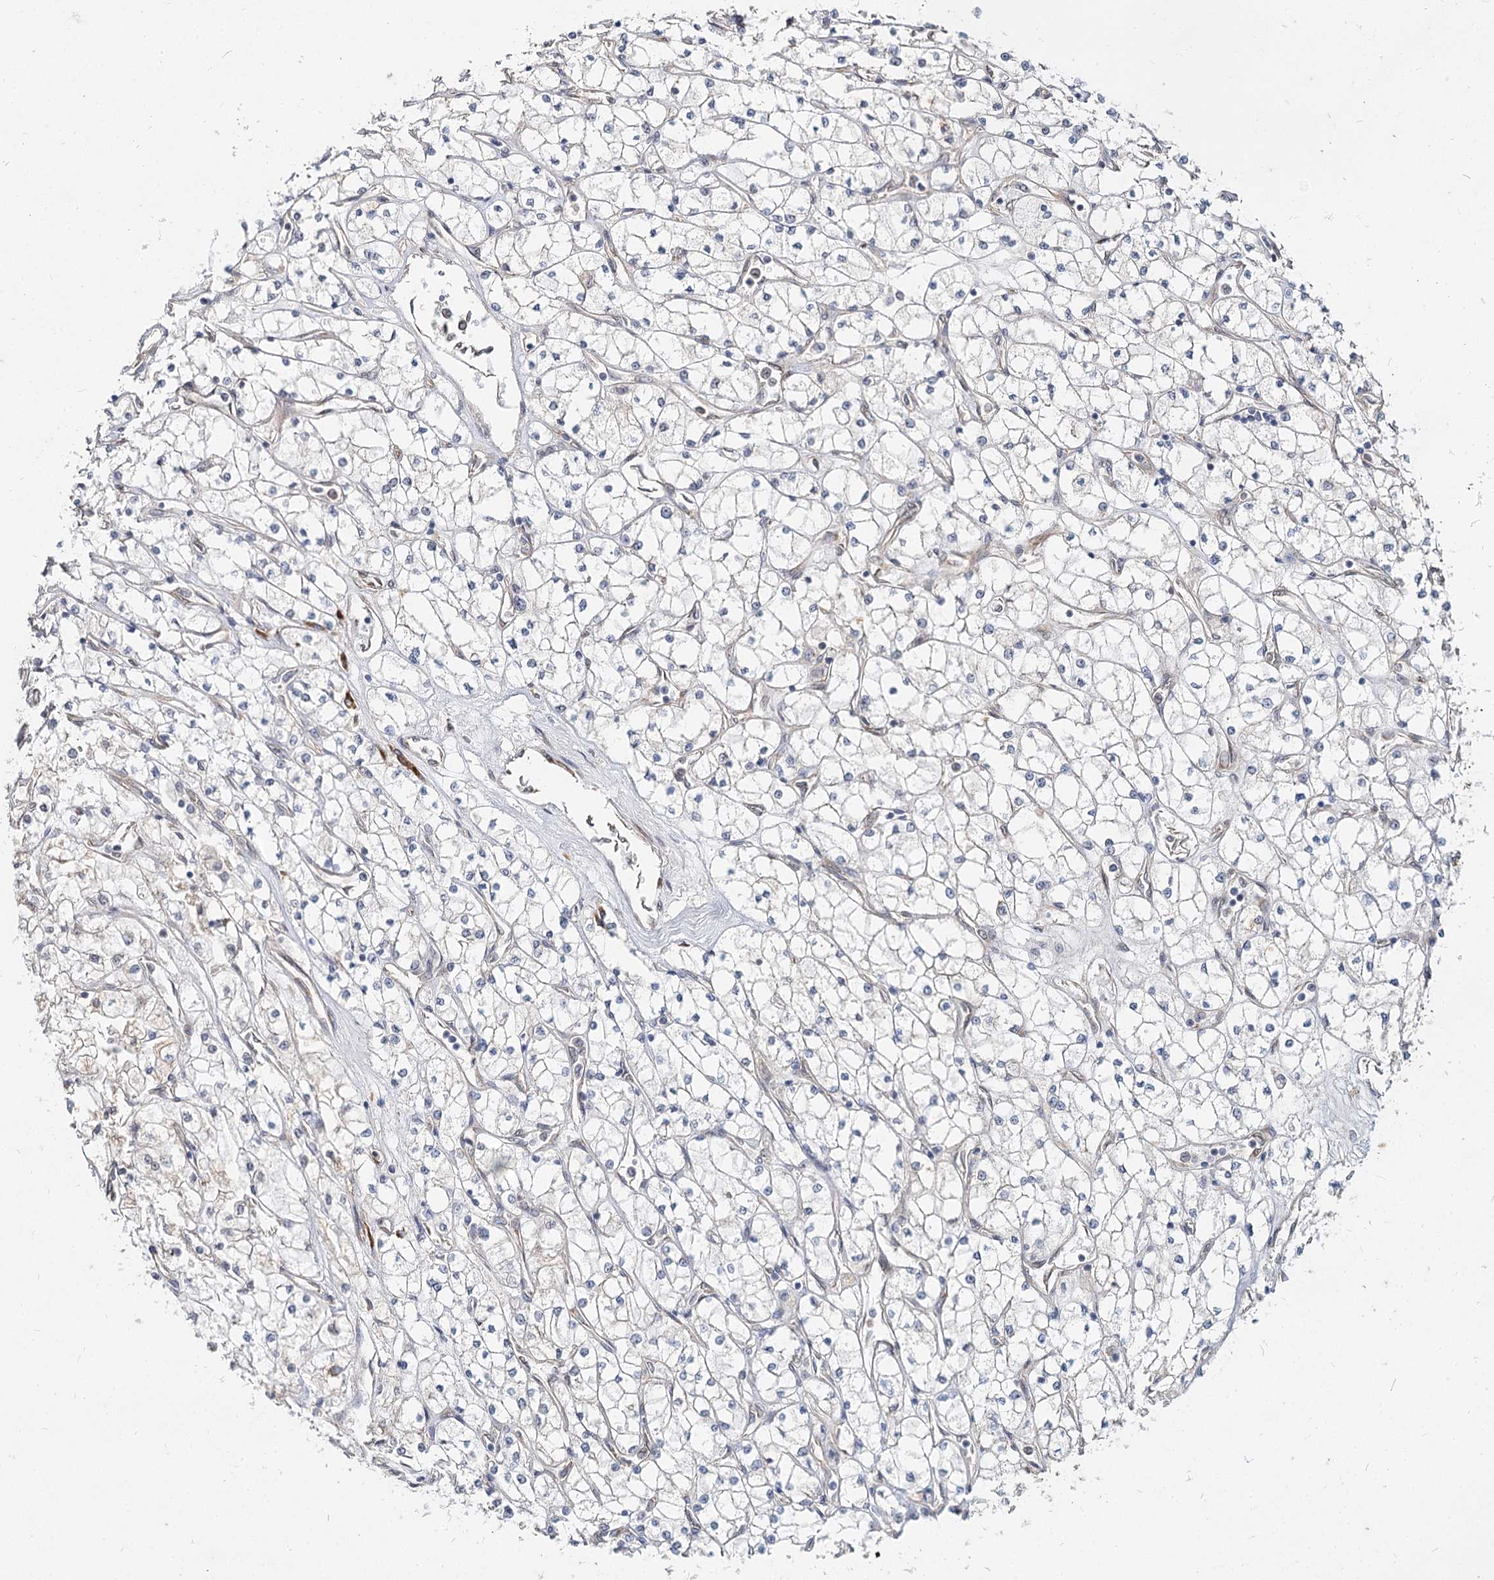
{"staining": {"intensity": "negative", "quantity": "none", "location": "none"}, "tissue": "renal cancer", "cell_type": "Tumor cells", "image_type": "cancer", "snomed": [{"axis": "morphology", "description": "Adenocarcinoma, NOS"}, {"axis": "topography", "description": "Kidney"}], "caption": "Protein analysis of renal cancer reveals no significant staining in tumor cells.", "gene": "SPART", "patient": {"sex": "male", "age": 80}}